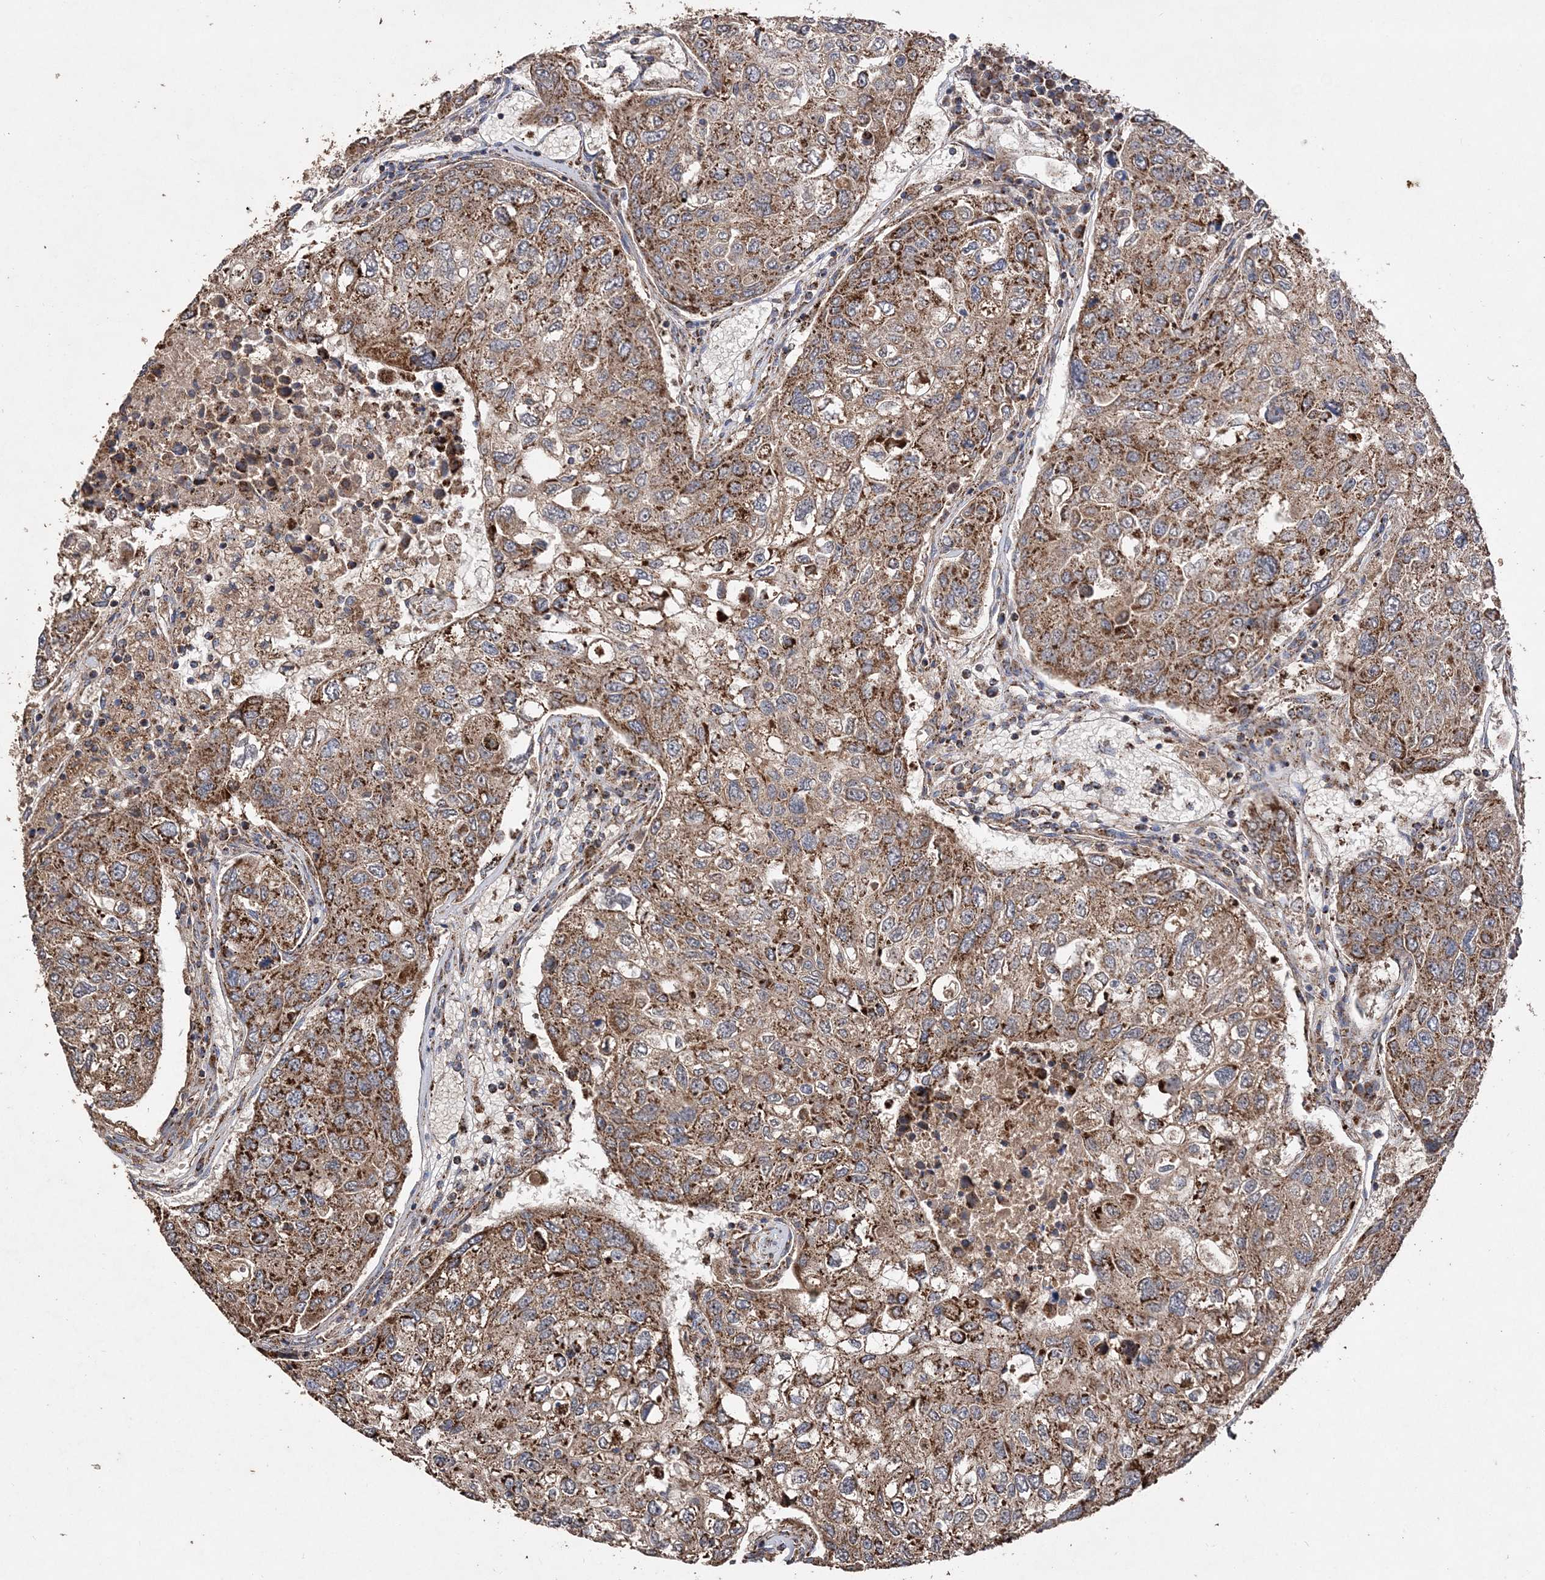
{"staining": {"intensity": "strong", "quantity": ">75%", "location": "cytoplasmic/membranous"}, "tissue": "urothelial cancer", "cell_type": "Tumor cells", "image_type": "cancer", "snomed": [{"axis": "morphology", "description": "Urothelial carcinoma, High grade"}, {"axis": "topography", "description": "Lymph node"}, {"axis": "topography", "description": "Urinary bladder"}], "caption": "Approximately >75% of tumor cells in urothelial cancer exhibit strong cytoplasmic/membranous protein staining as visualized by brown immunohistochemical staining.", "gene": "POC5", "patient": {"sex": "male", "age": 51}}